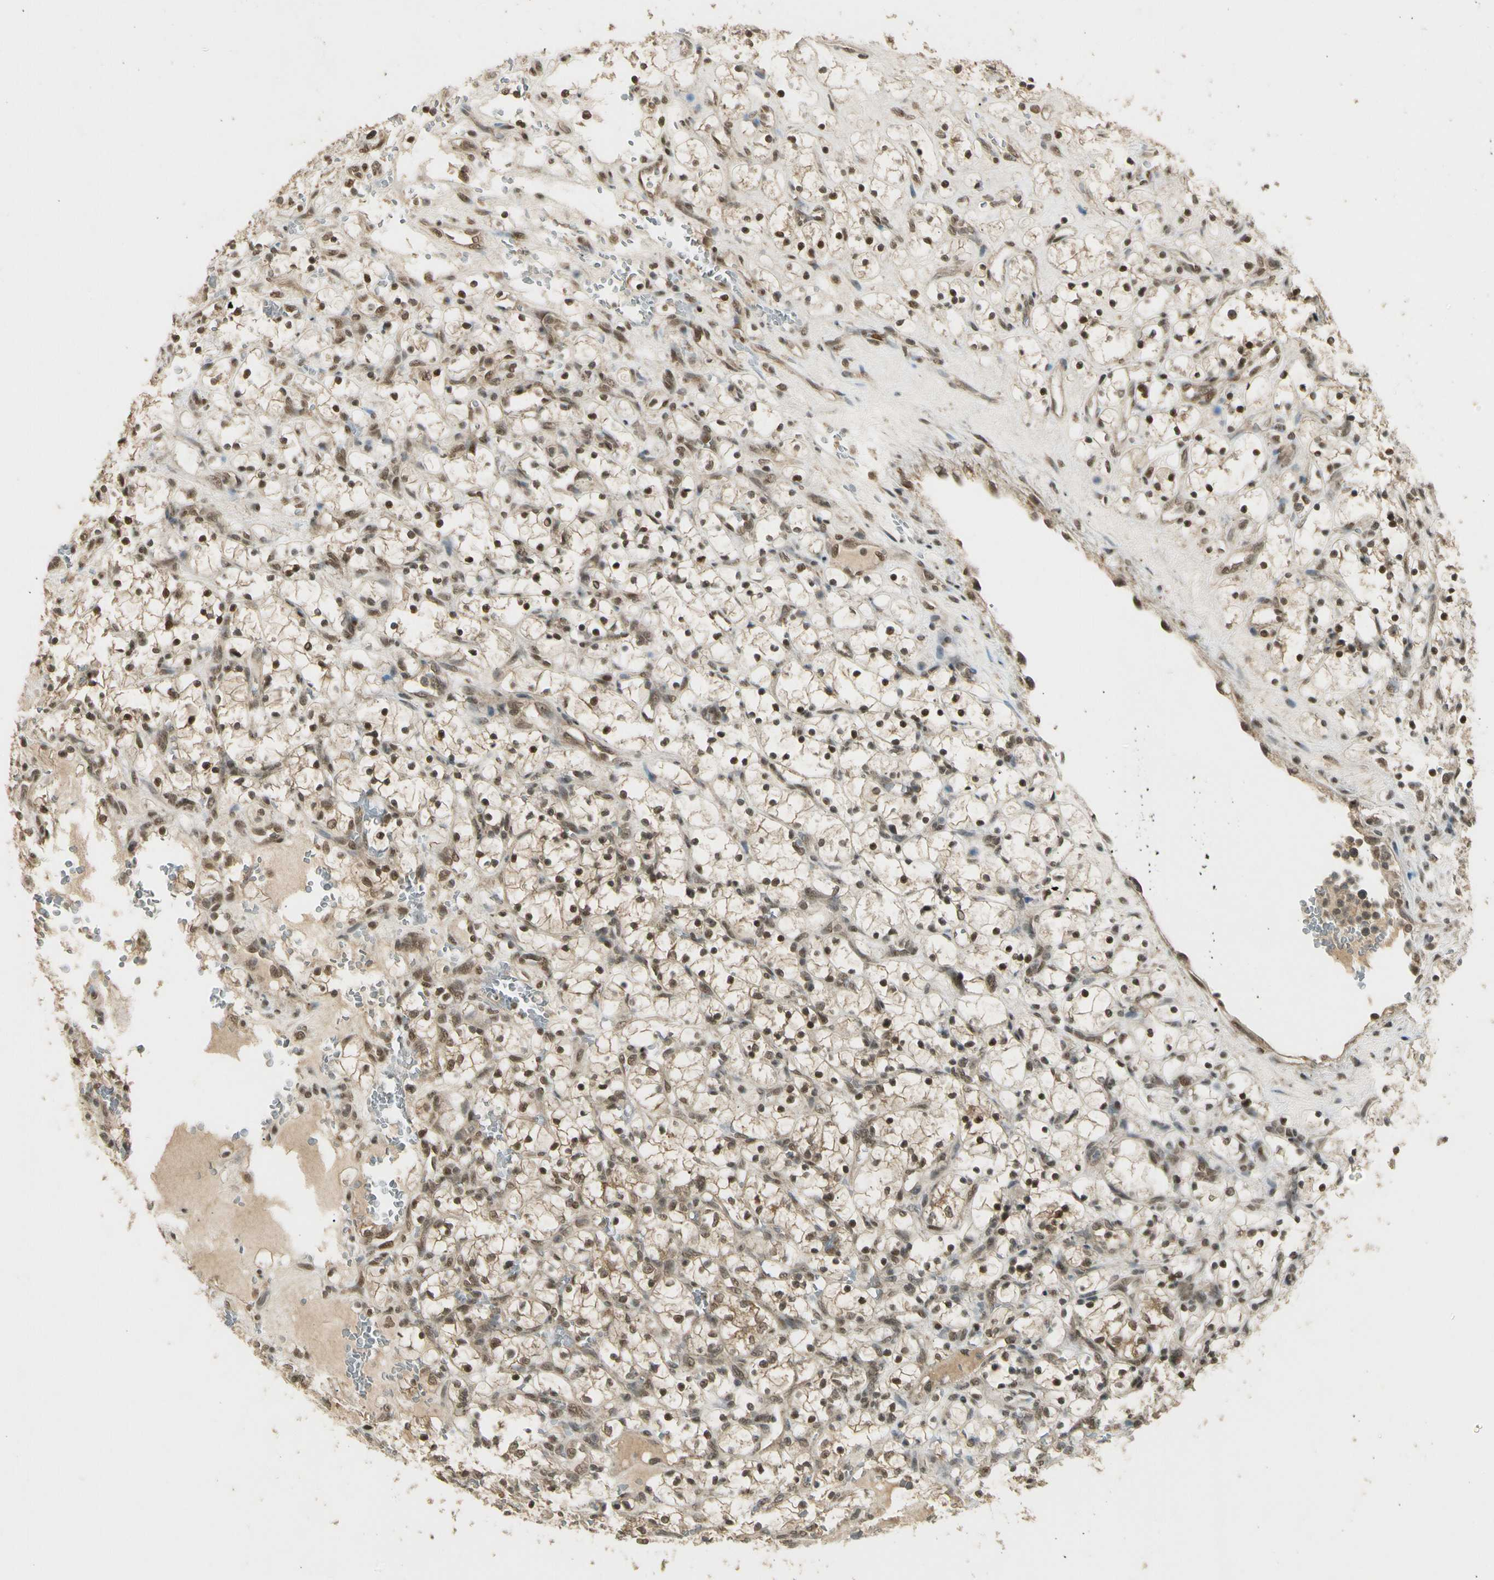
{"staining": {"intensity": "moderate", "quantity": ">75%", "location": "nuclear"}, "tissue": "renal cancer", "cell_type": "Tumor cells", "image_type": "cancer", "snomed": [{"axis": "morphology", "description": "Adenocarcinoma, NOS"}, {"axis": "topography", "description": "Kidney"}], "caption": "Approximately >75% of tumor cells in human renal cancer reveal moderate nuclear protein positivity as visualized by brown immunohistochemical staining.", "gene": "ZNF135", "patient": {"sex": "female", "age": 69}}